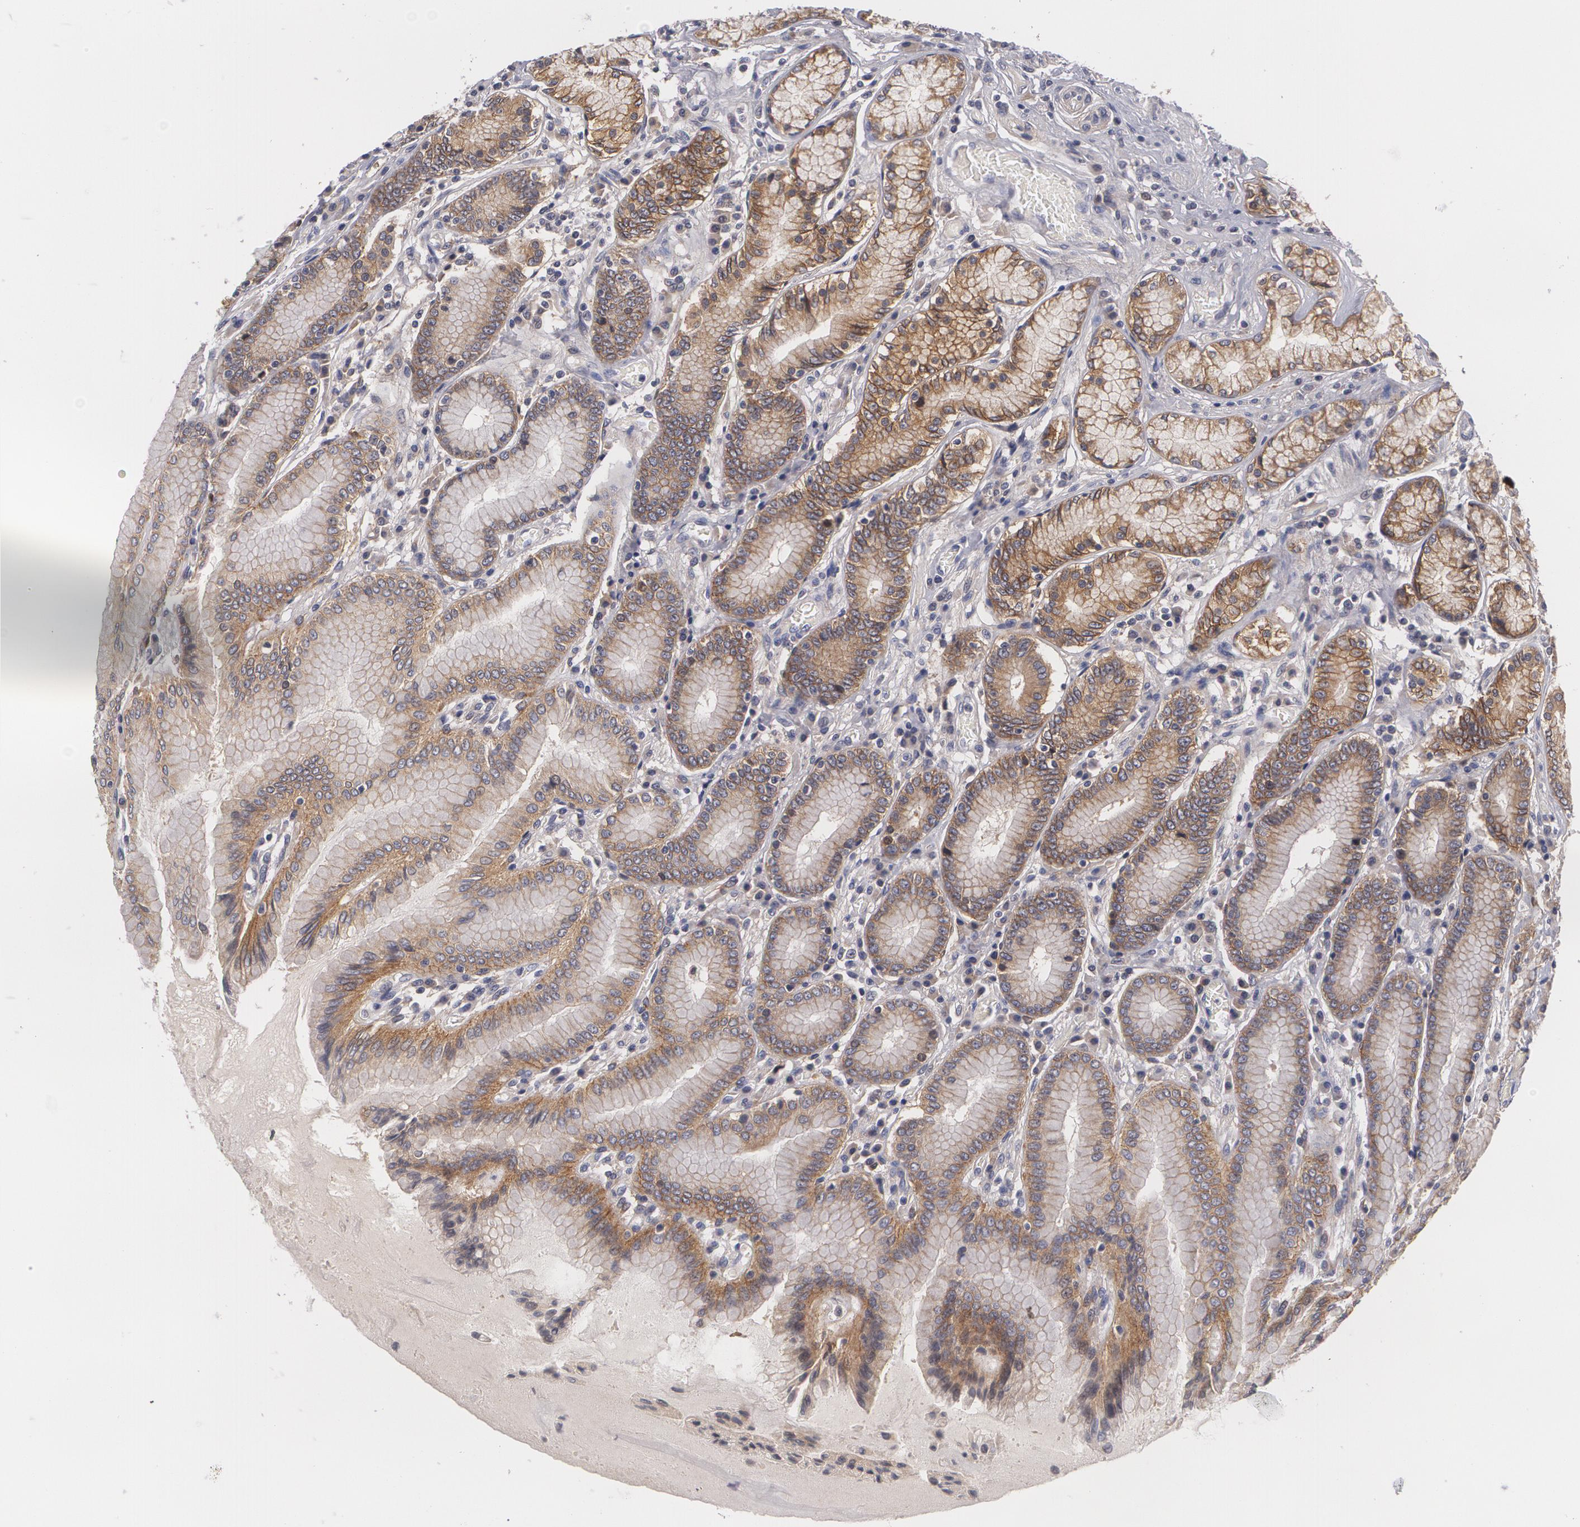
{"staining": {"intensity": "moderate", "quantity": "25%-75%", "location": "cytoplasmic/membranous"}, "tissue": "stomach", "cell_type": "Glandular cells", "image_type": "normal", "snomed": [{"axis": "morphology", "description": "Normal tissue, NOS"}, {"axis": "morphology", "description": "Adenocarcinoma, NOS"}, {"axis": "topography", "description": "Stomach, lower"}], "caption": "This is a histology image of immunohistochemistry (IHC) staining of unremarkable stomach, which shows moderate expression in the cytoplasmic/membranous of glandular cells.", "gene": "CASK", "patient": {"sex": "female", "age": 76}}